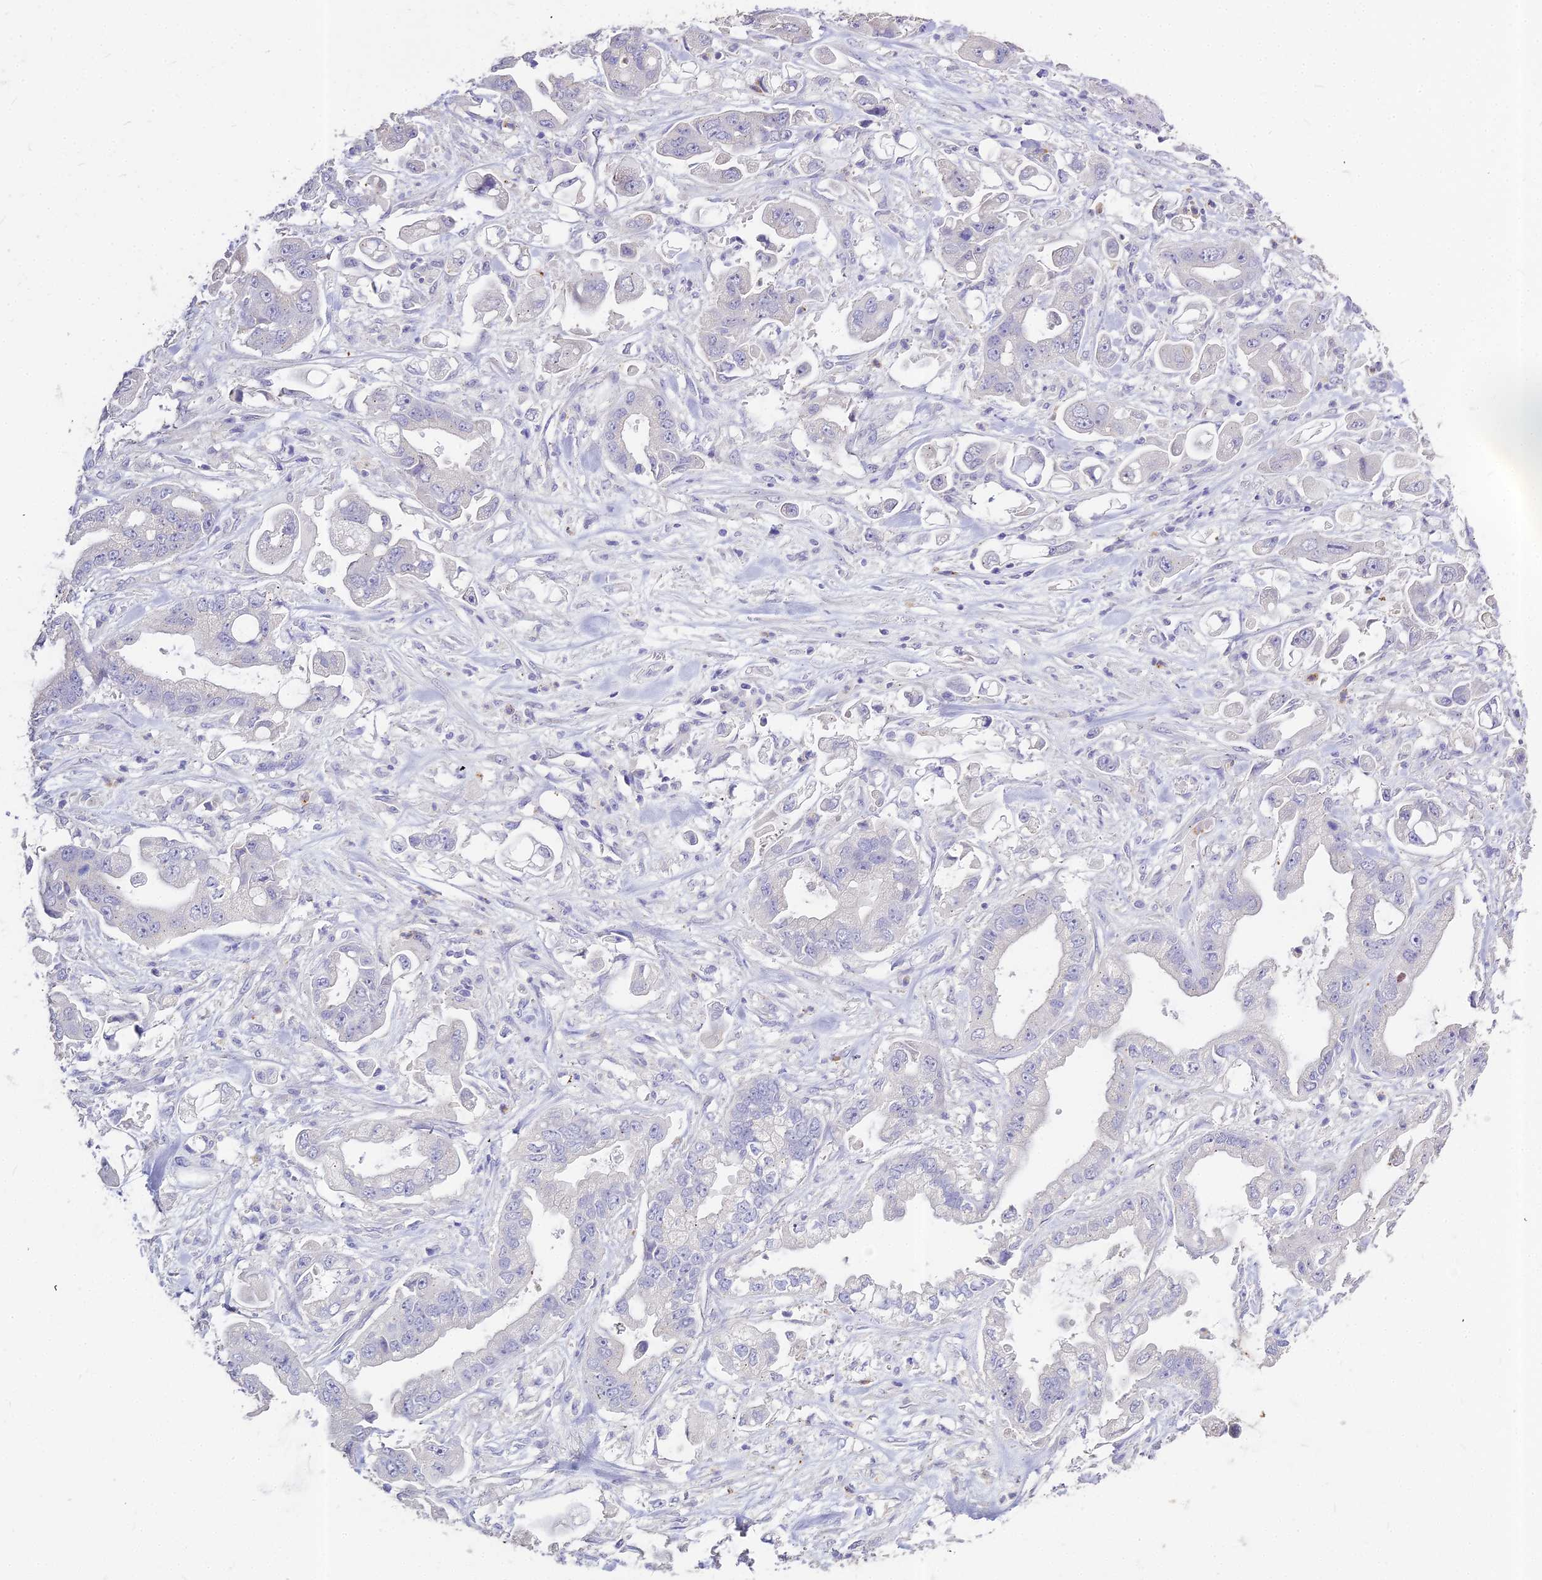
{"staining": {"intensity": "negative", "quantity": "none", "location": "none"}, "tissue": "stomach cancer", "cell_type": "Tumor cells", "image_type": "cancer", "snomed": [{"axis": "morphology", "description": "Adenocarcinoma, NOS"}, {"axis": "topography", "description": "Stomach"}], "caption": "This is a micrograph of immunohistochemistry (IHC) staining of adenocarcinoma (stomach), which shows no staining in tumor cells.", "gene": "GLYAT", "patient": {"sex": "male", "age": 62}}